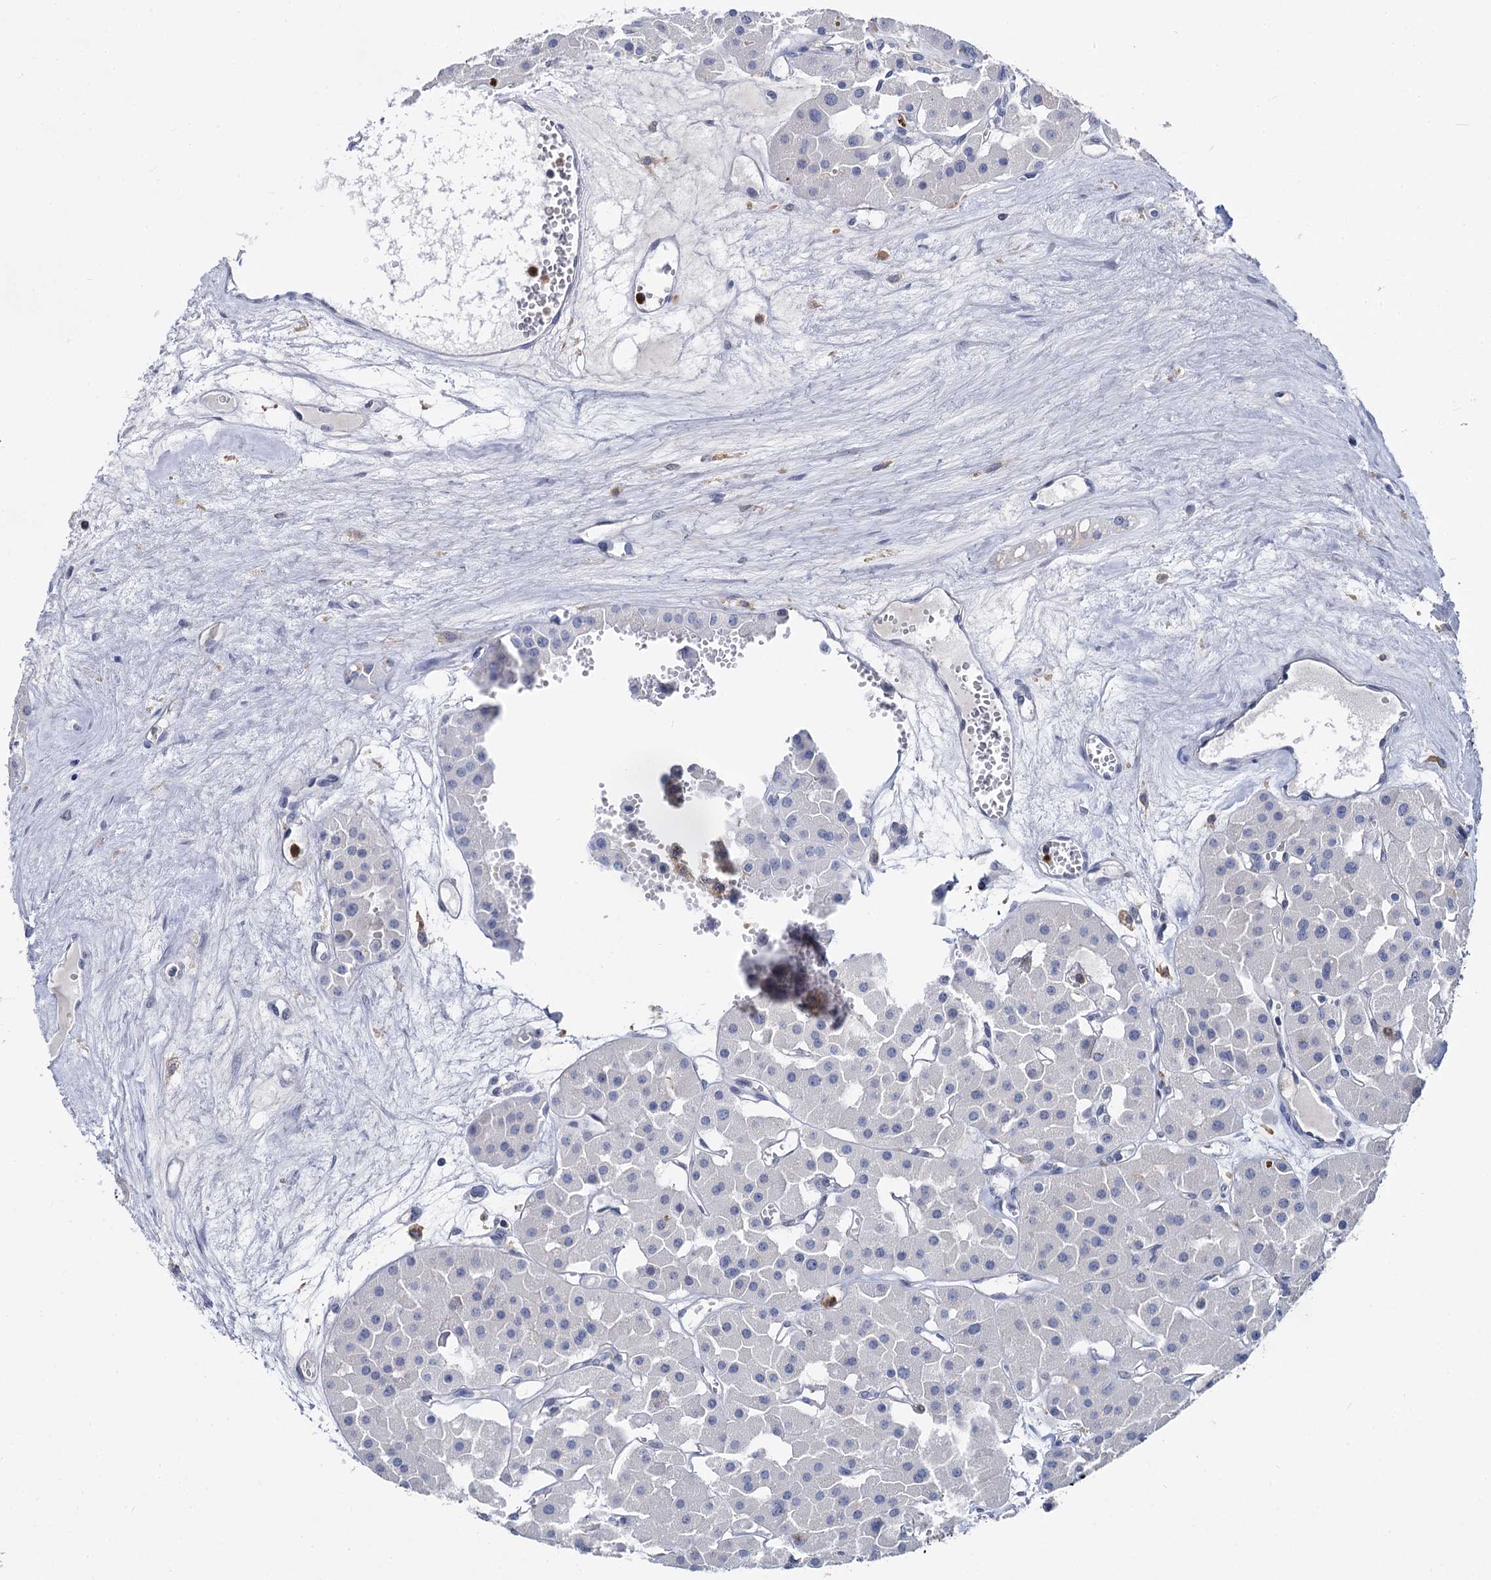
{"staining": {"intensity": "negative", "quantity": "none", "location": "none"}, "tissue": "renal cancer", "cell_type": "Tumor cells", "image_type": "cancer", "snomed": [{"axis": "morphology", "description": "Carcinoma, NOS"}, {"axis": "topography", "description": "Kidney"}], "caption": "Tumor cells are negative for brown protein staining in renal cancer (carcinoma).", "gene": "RHOG", "patient": {"sex": "female", "age": 75}}